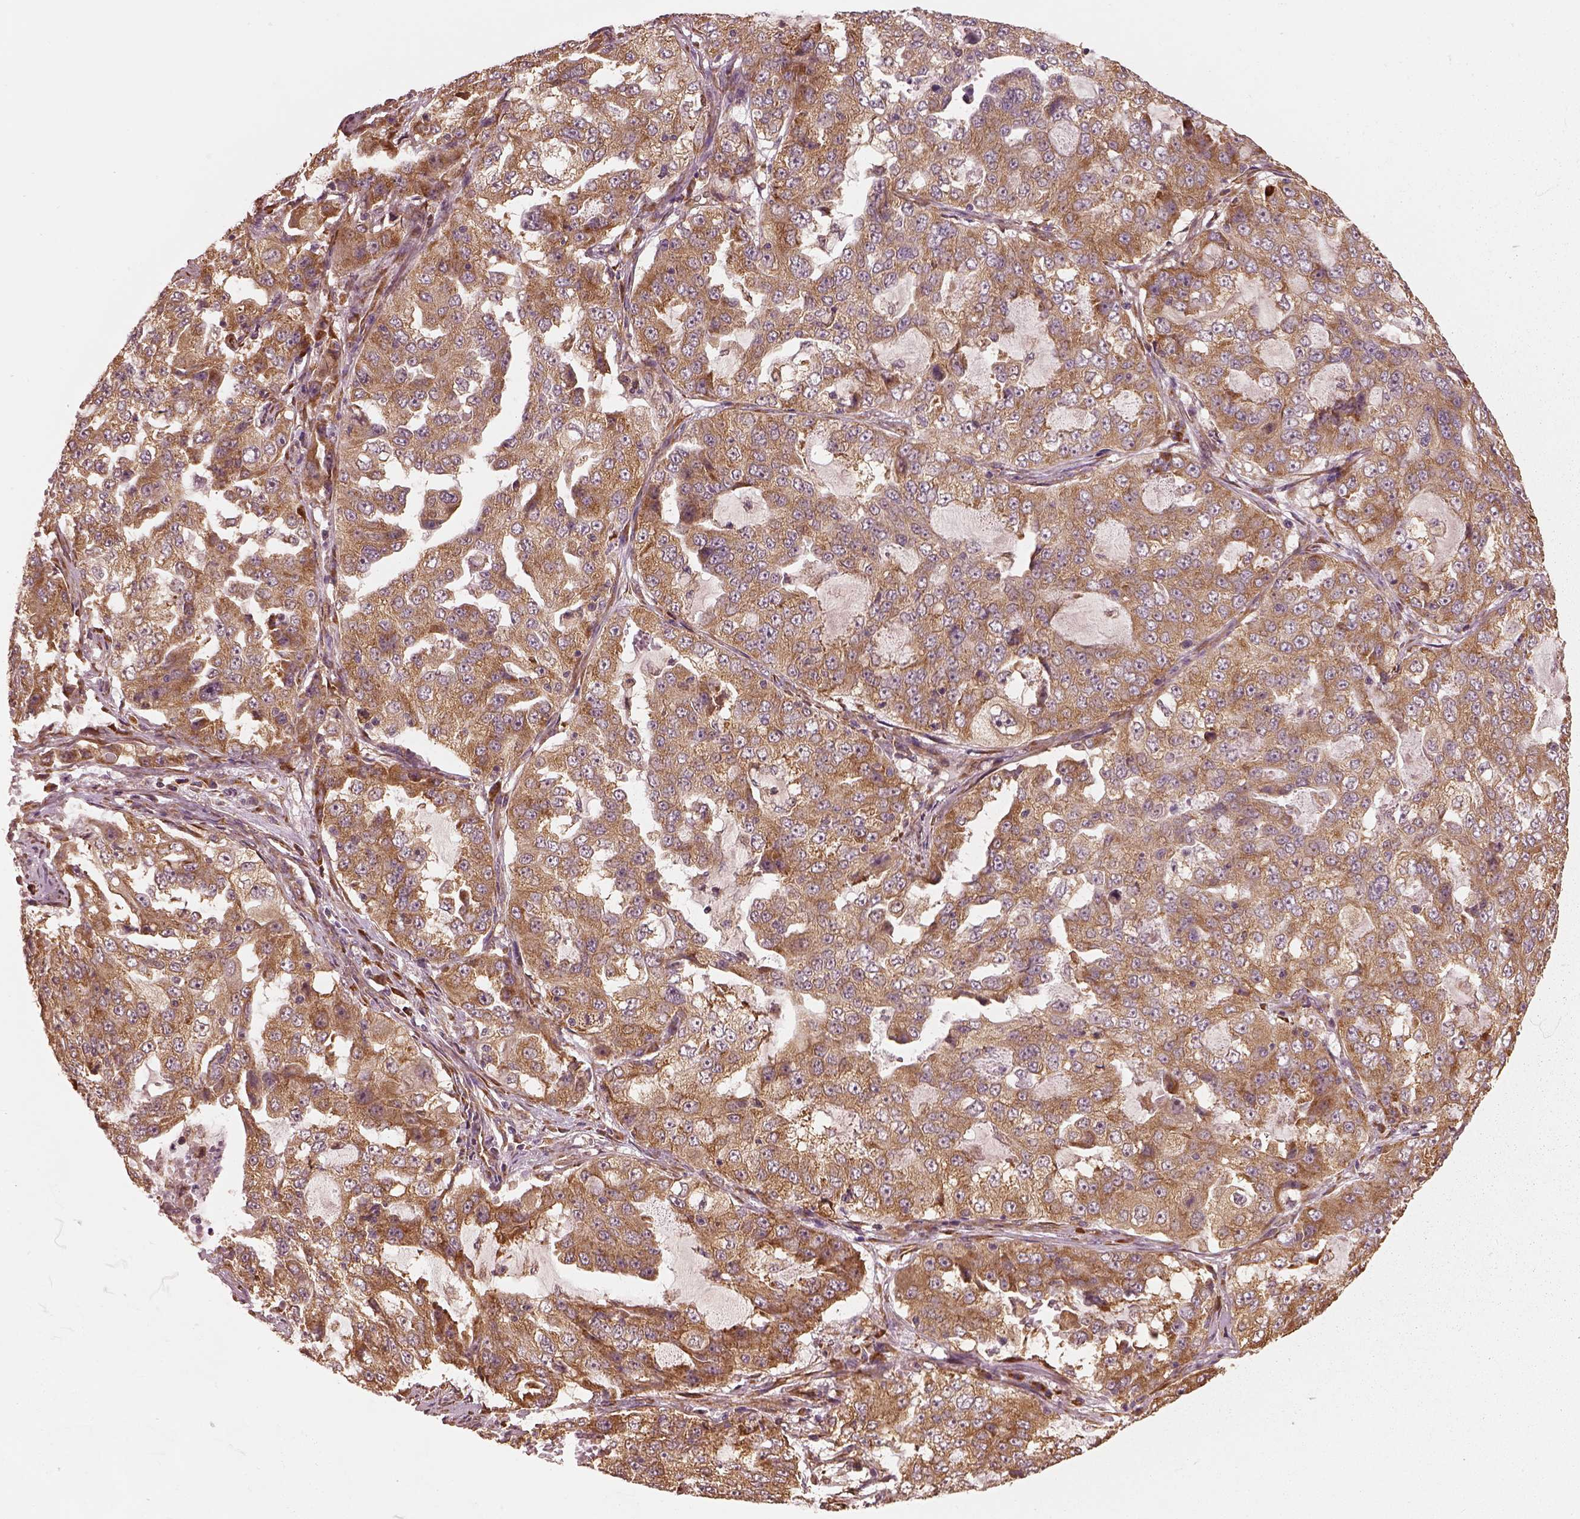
{"staining": {"intensity": "moderate", "quantity": ">75%", "location": "cytoplasmic/membranous"}, "tissue": "lung cancer", "cell_type": "Tumor cells", "image_type": "cancer", "snomed": [{"axis": "morphology", "description": "Adenocarcinoma, NOS"}, {"axis": "topography", "description": "Lung"}], "caption": "Lung adenocarcinoma was stained to show a protein in brown. There is medium levels of moderate cytoplasmic/membranous positivity in approximately >75% of tumor cells.", "gene": "RPS5", "patient": {"sex": "female", "age": 61}}